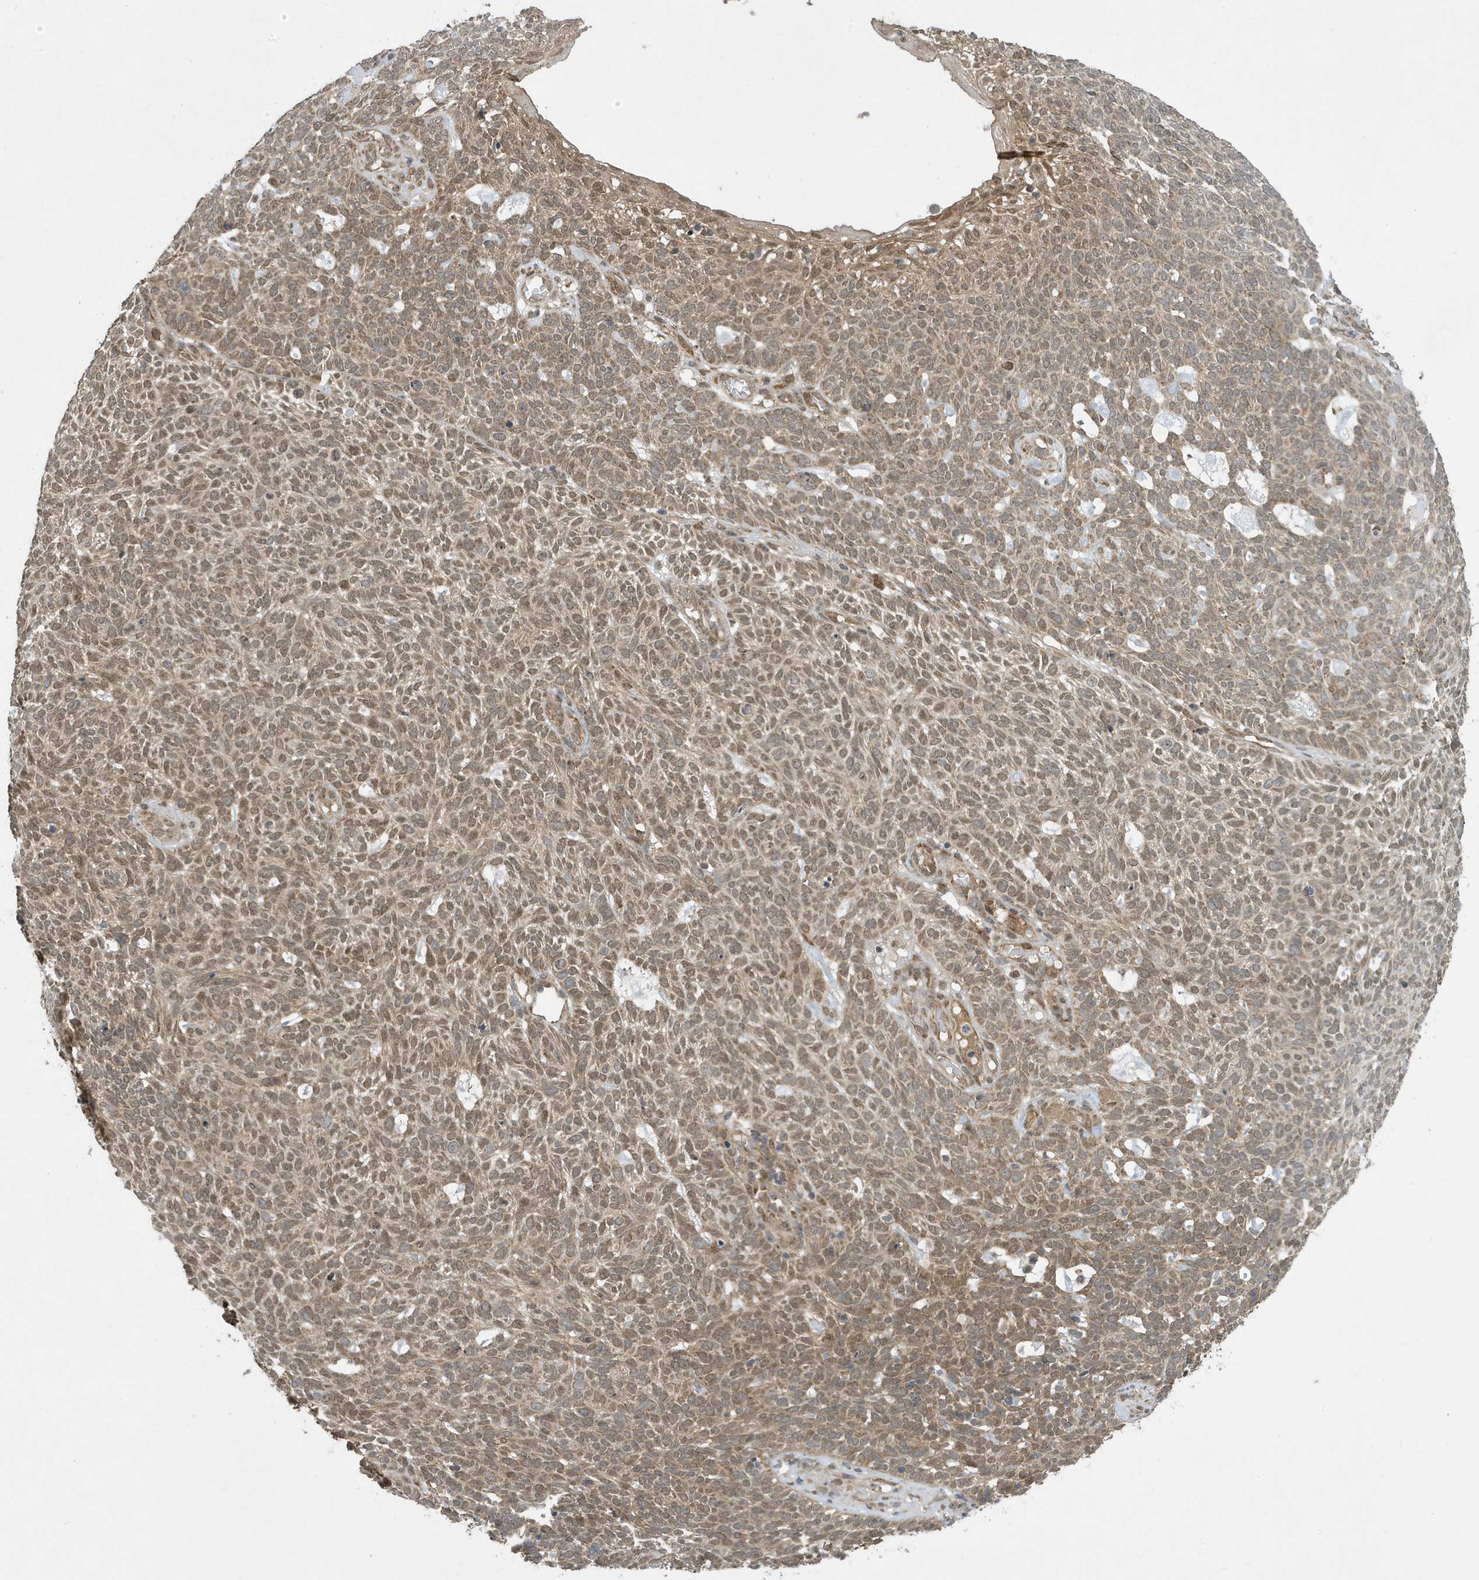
{"staining": {"intensity": "moderate", "quantity": ">75%", "location": "cytoplasmic/membranous,nuclear"}, "tissue": "skin cancer", "cell_type": "Tumor cells", "image_type": "cancer", "snomed": [{"axis": "morphology", "description": "Squamous cell carcinoma, NOS"}, {"axis": "topography", "description": "Skin"}], "caption": "DAB (3,3'-diaminobenzidine) immunohistochemical staining of human squamous cell carcinoma (skin) displays moderate cytoplasmic/membranous and nuclear protein expression in about >75% of tumor cells.", "gene": "NCOA7", "patient": {"sex": "female", "age": 90}}